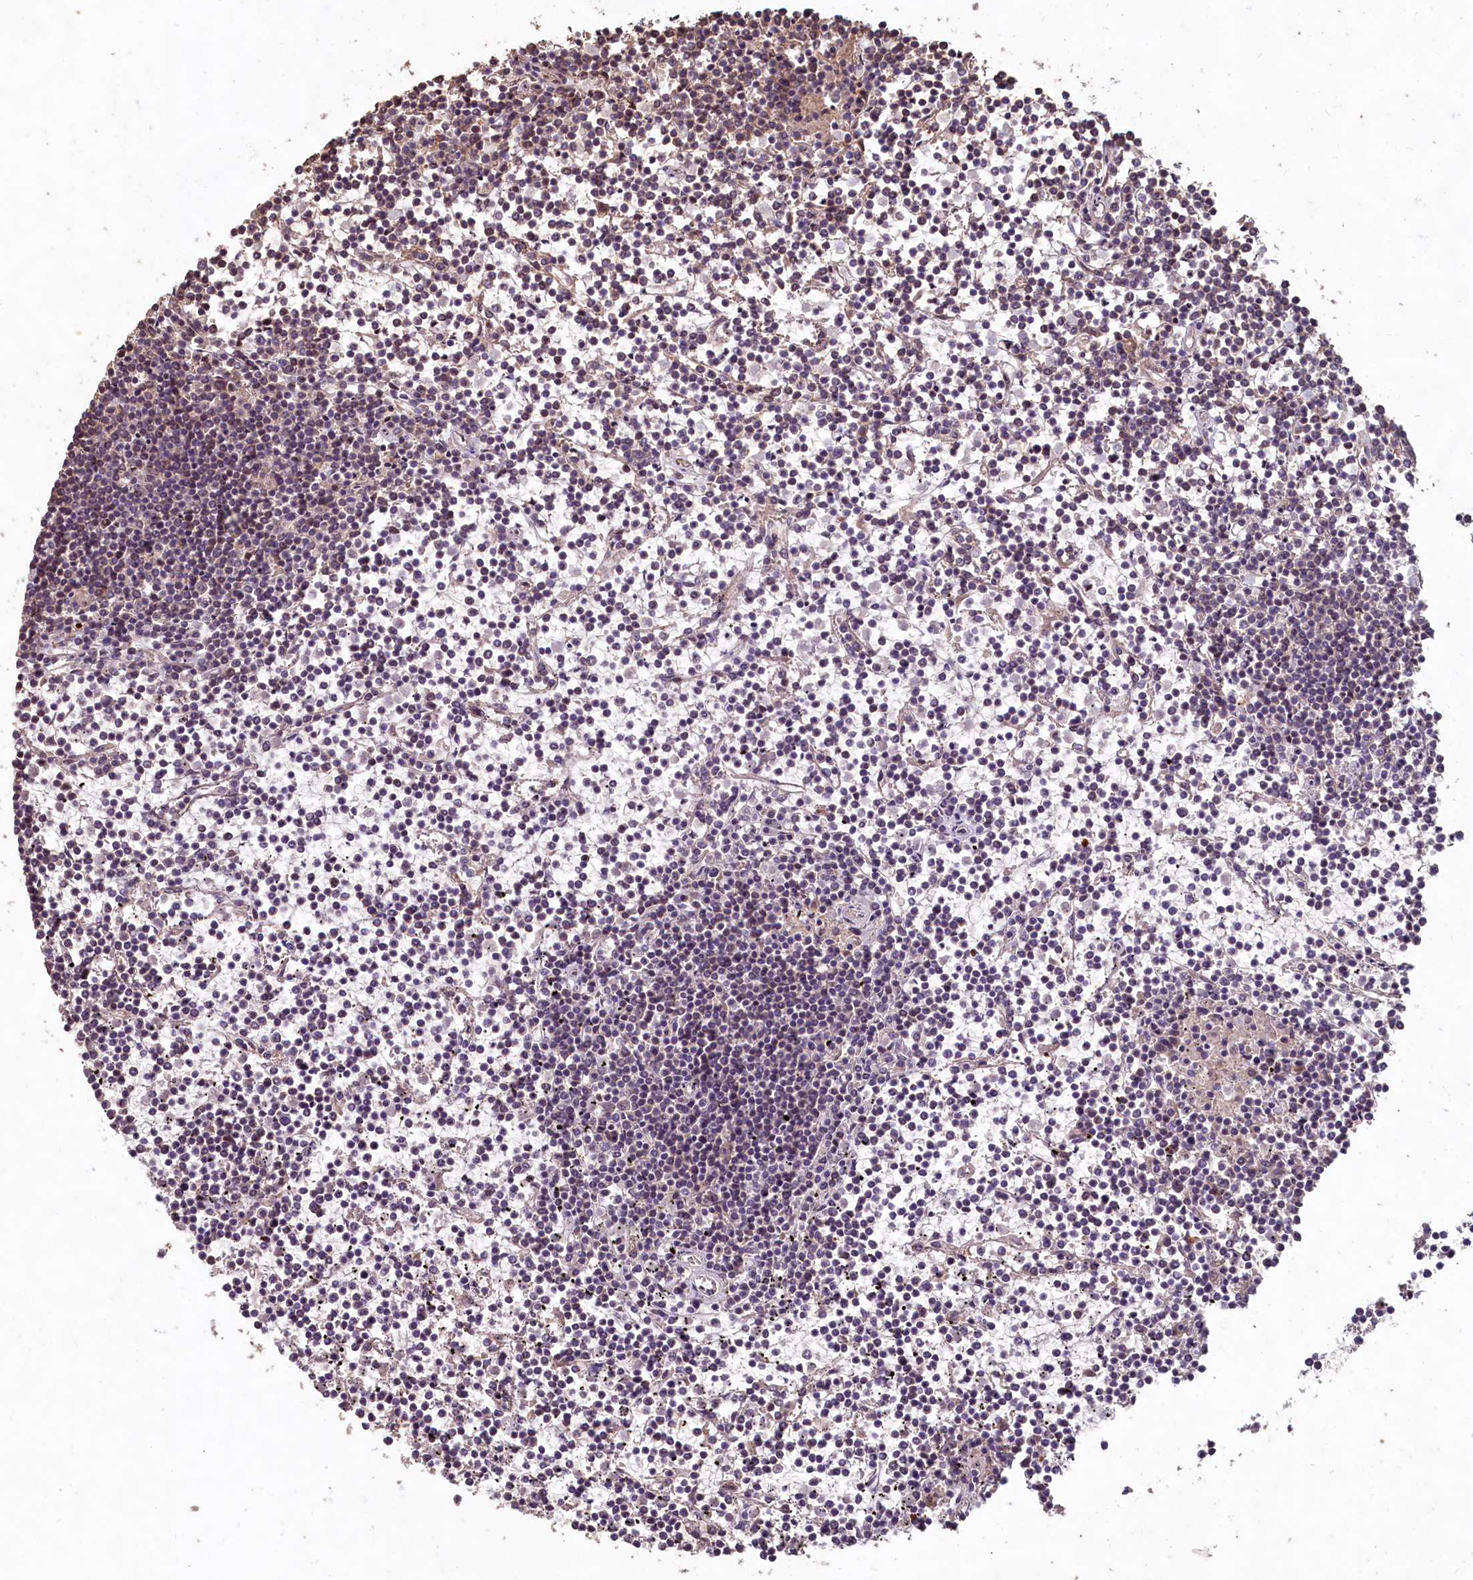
{"staining": {"intensity": "negative", "quantity": "none", "location": "none"}, "tissue": "lymphoma", "cell_type": "Tumor cells", "image_type": "cancer", "snomed": [{"axis": "morphology", "description": "Malignant lymphoma, non-Hodgkin's type, Low grade"}, {"axis": "topography", "description": "Spleen"}], "caption": "DAB immunohistochemical staining of human lymphoma exhibits no significant expression in tumor cells.", "gene": "FUNDC1", "patient": {"sex": "female", "age": 19}}